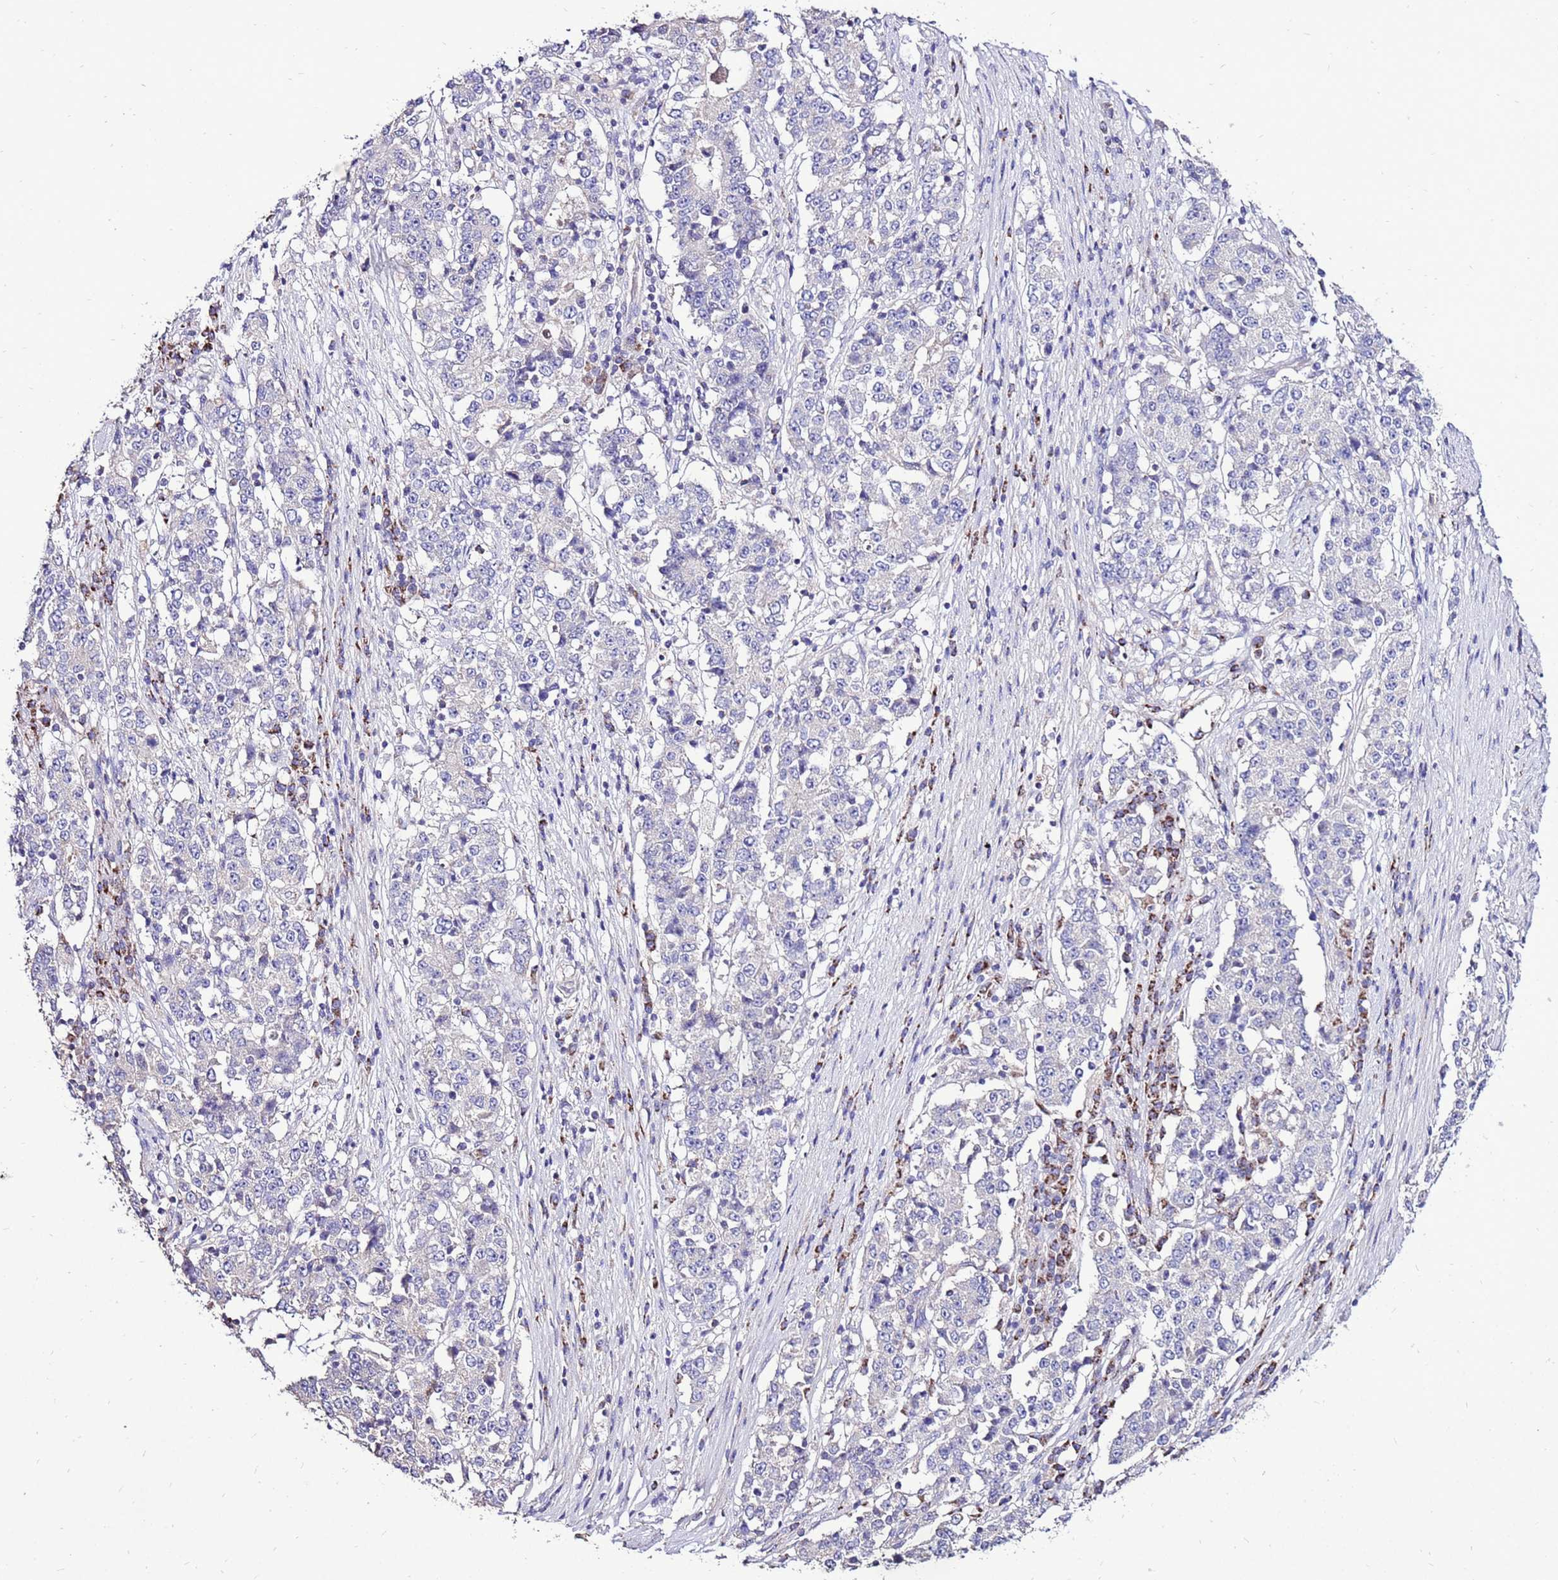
{"staining": {"intensity": "negative", "quantity": "none", "location": "none"}, "tissue": "stomach cancer", "cell_type": "Tumor cells", "image_type": "cancer", "snomed": [{"axis": "morphology", "description": "Adenocarcinoma, NOS"}, {"axis": "topography", "description": "Stomach"}], "caption": "A high-resolution micrograph shows immunohistochemistry staining of stomach adenocarcinoma, which shows no significant staining in tumor cells.", "gene": "TMEM106C", "patient": {"sex": "male", "age": 59}}